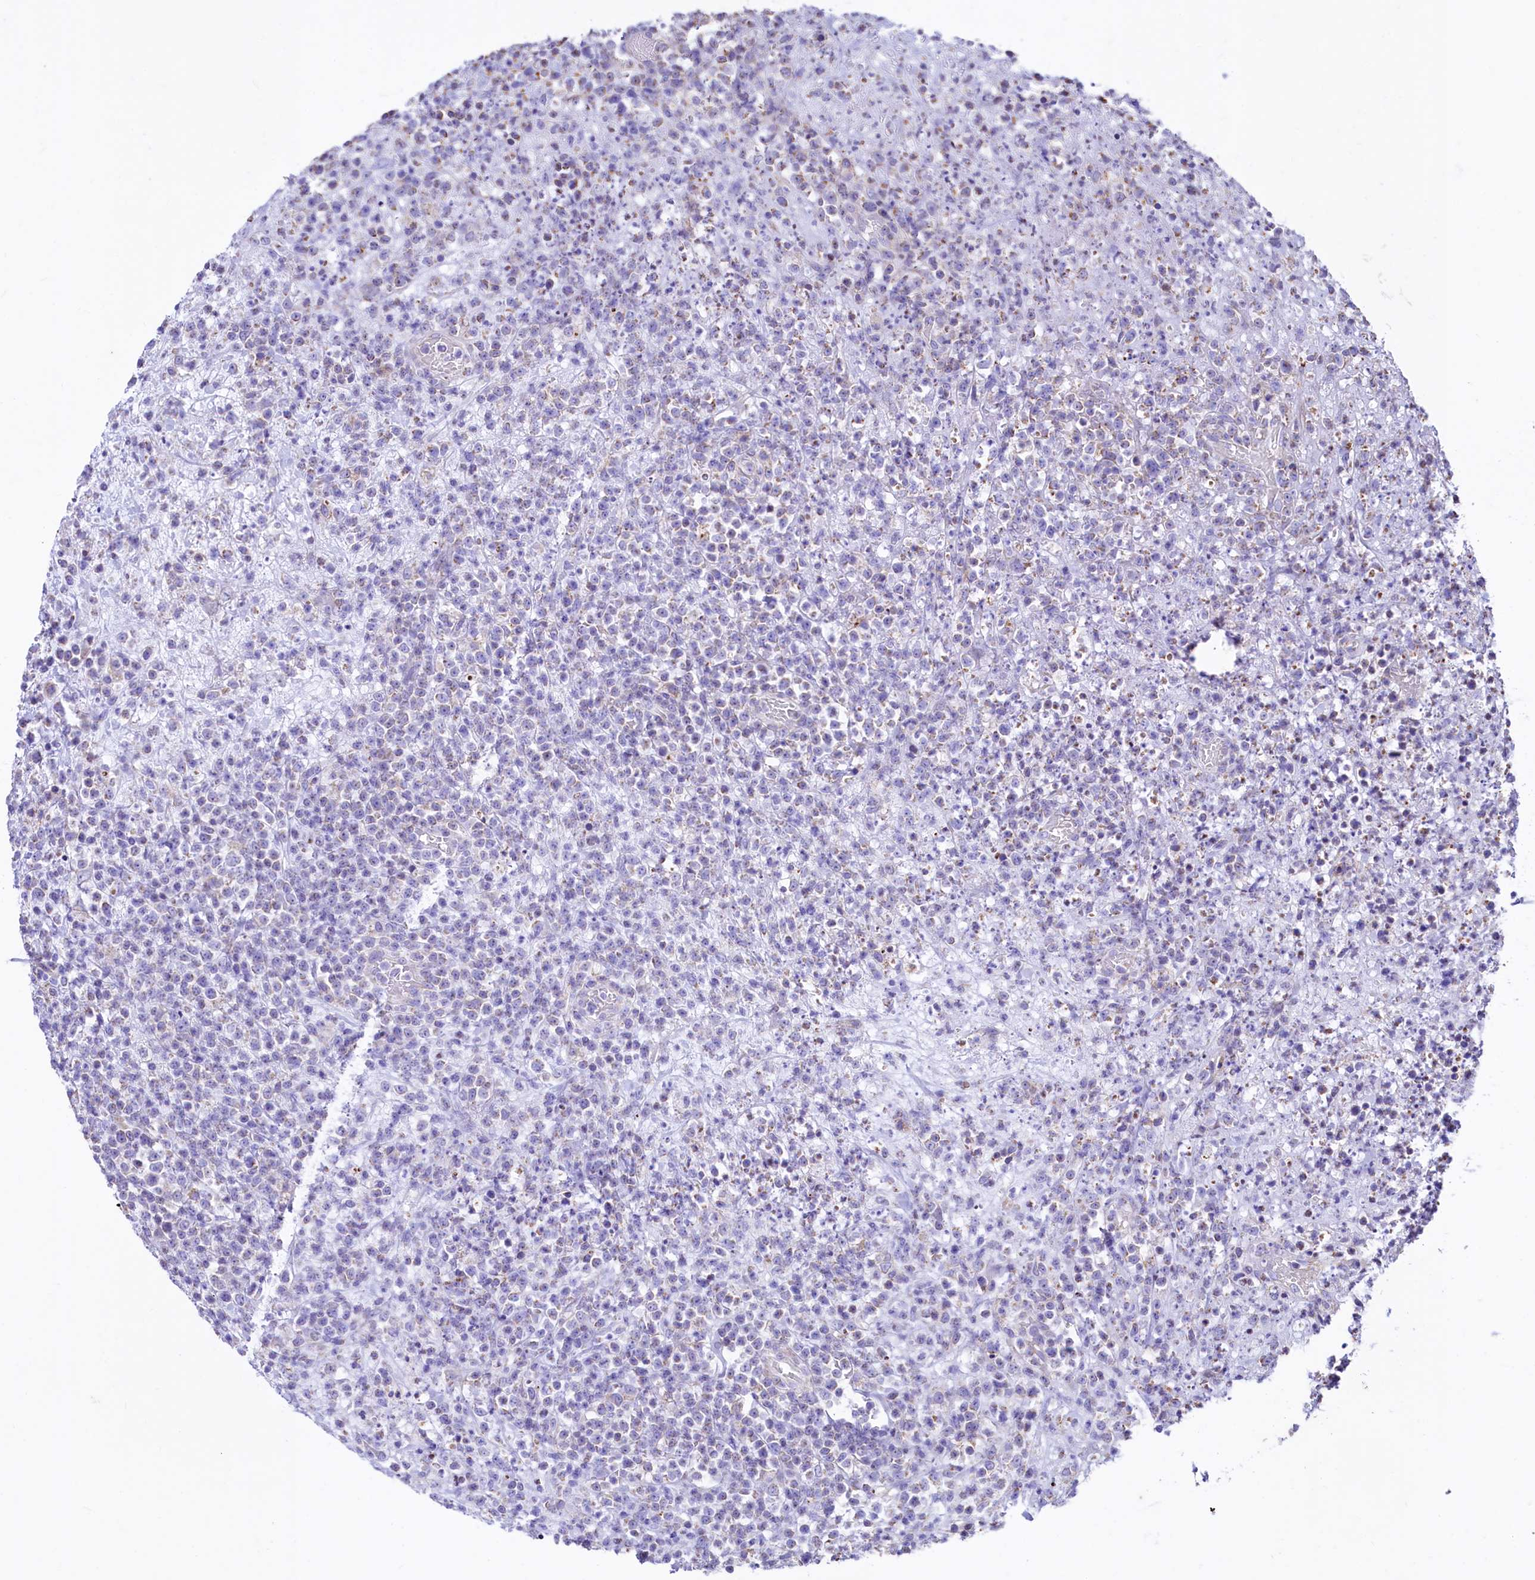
{"staining": {"intensity": "negative", "quantity": "none", "location": "none"}, "tissue": "lymphoma", "cell_type": "Tumor cells", "image_type": "cancer", "snomed": [{"axis": "morphology", "description": "Malignant lymphoma, non-Hodgkin's type, High grade"}, {"axis": "topography", "description": "Colon"}], "caption": "Protein analysis of high-grade malignant lymphoma, non-Hodgkin's type shows no significant expression in tumor cells.", "gene": "VWCE", "patient": {"sex": "female", "age": 53}}